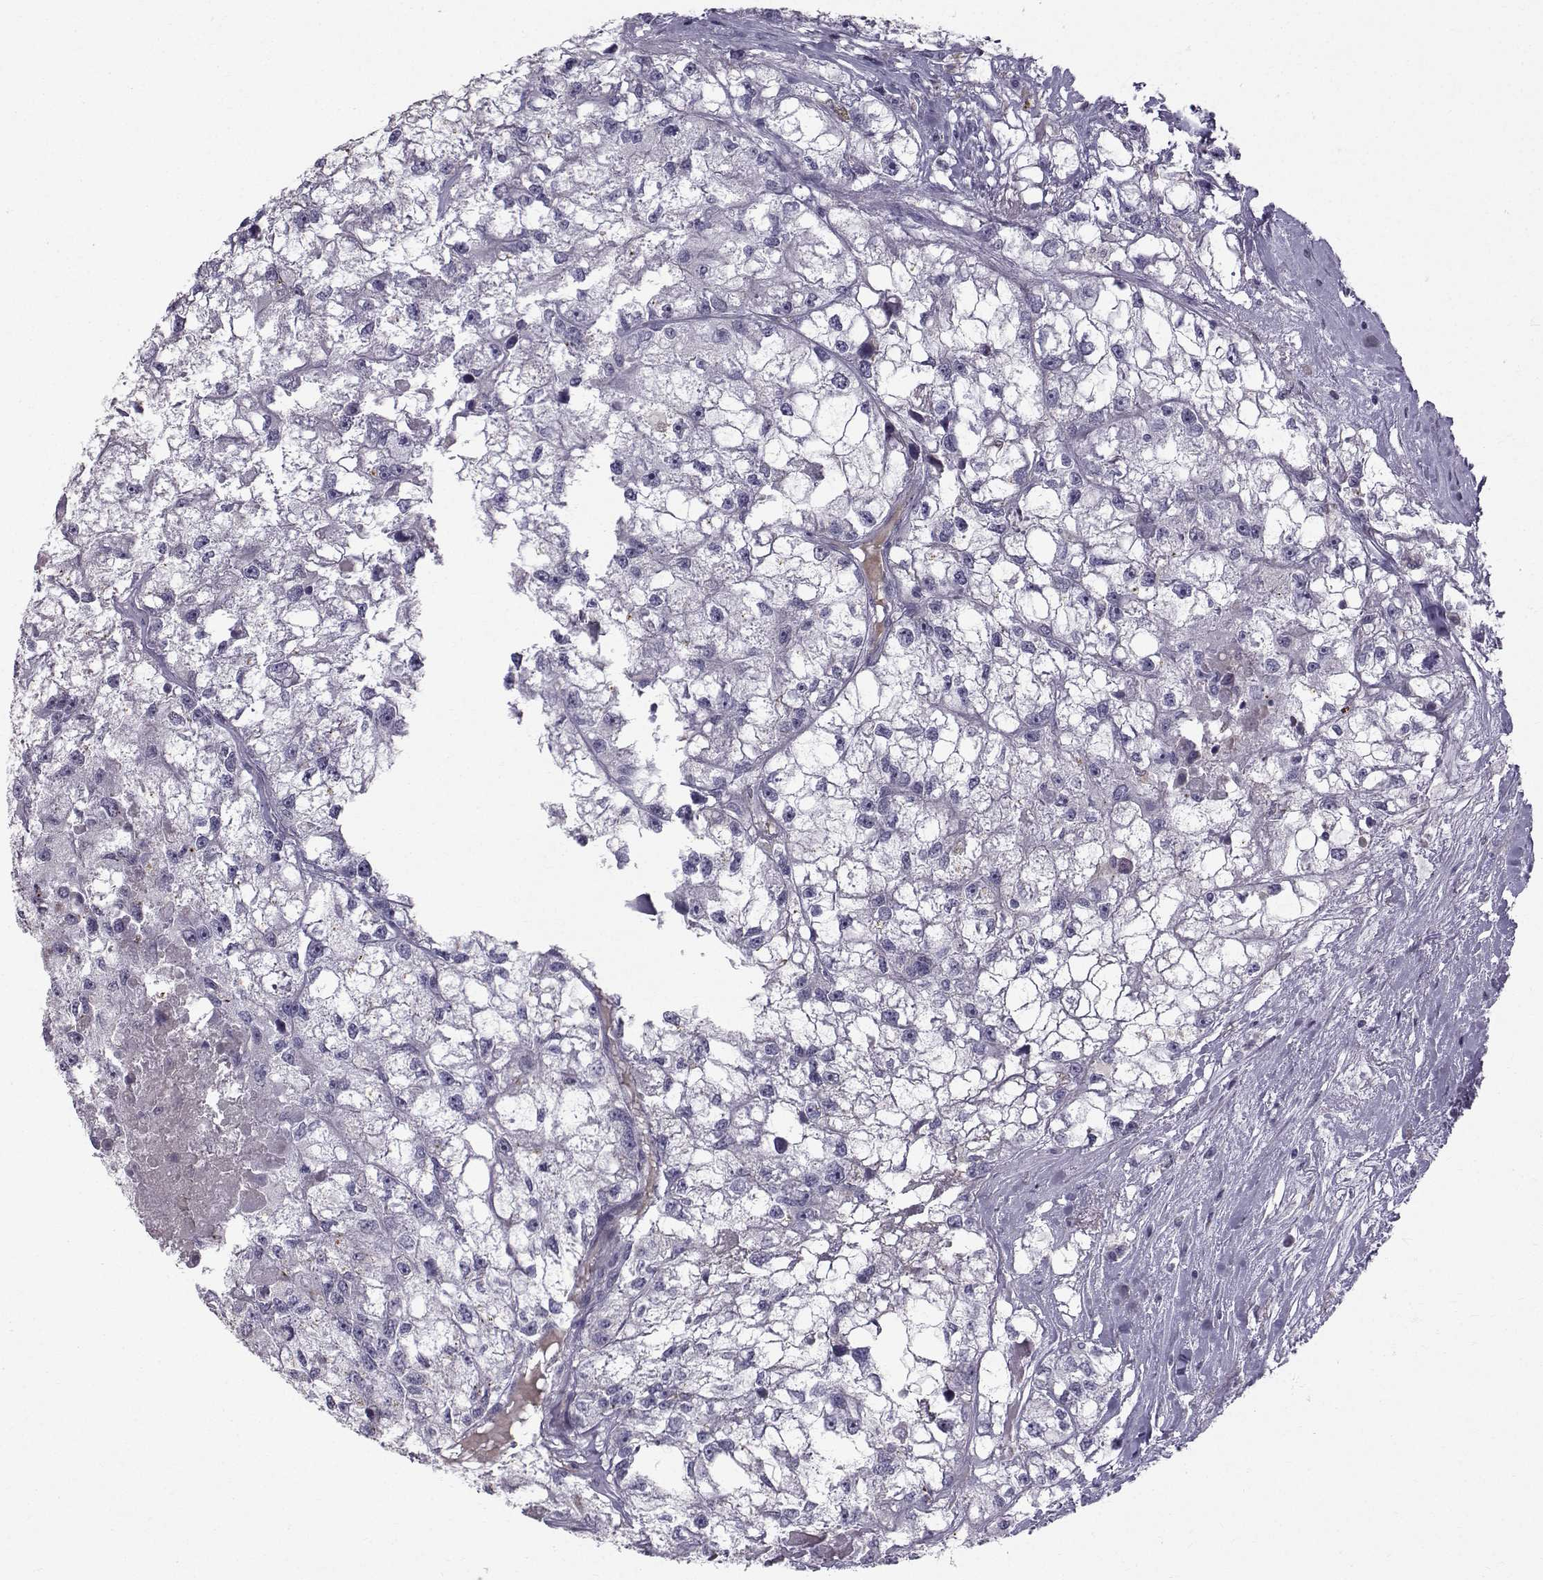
{"staining": {"intensity": "negative", "quantity": "none", "location": "none"}, "tissue": "renal cancer", "cell_type": "Tumor cells", "image_type": "cancer", "snomed": [{"axis": "morphology", "description": "Adenocarcinoma, NOS"}, {"axis": "topography", "description": "Kidney"}], "caption": "Tumor cells show no significant protein positivity in renal cancer.", "gene": "CALCR", "patient": {"sex": "male", "age": 56}}